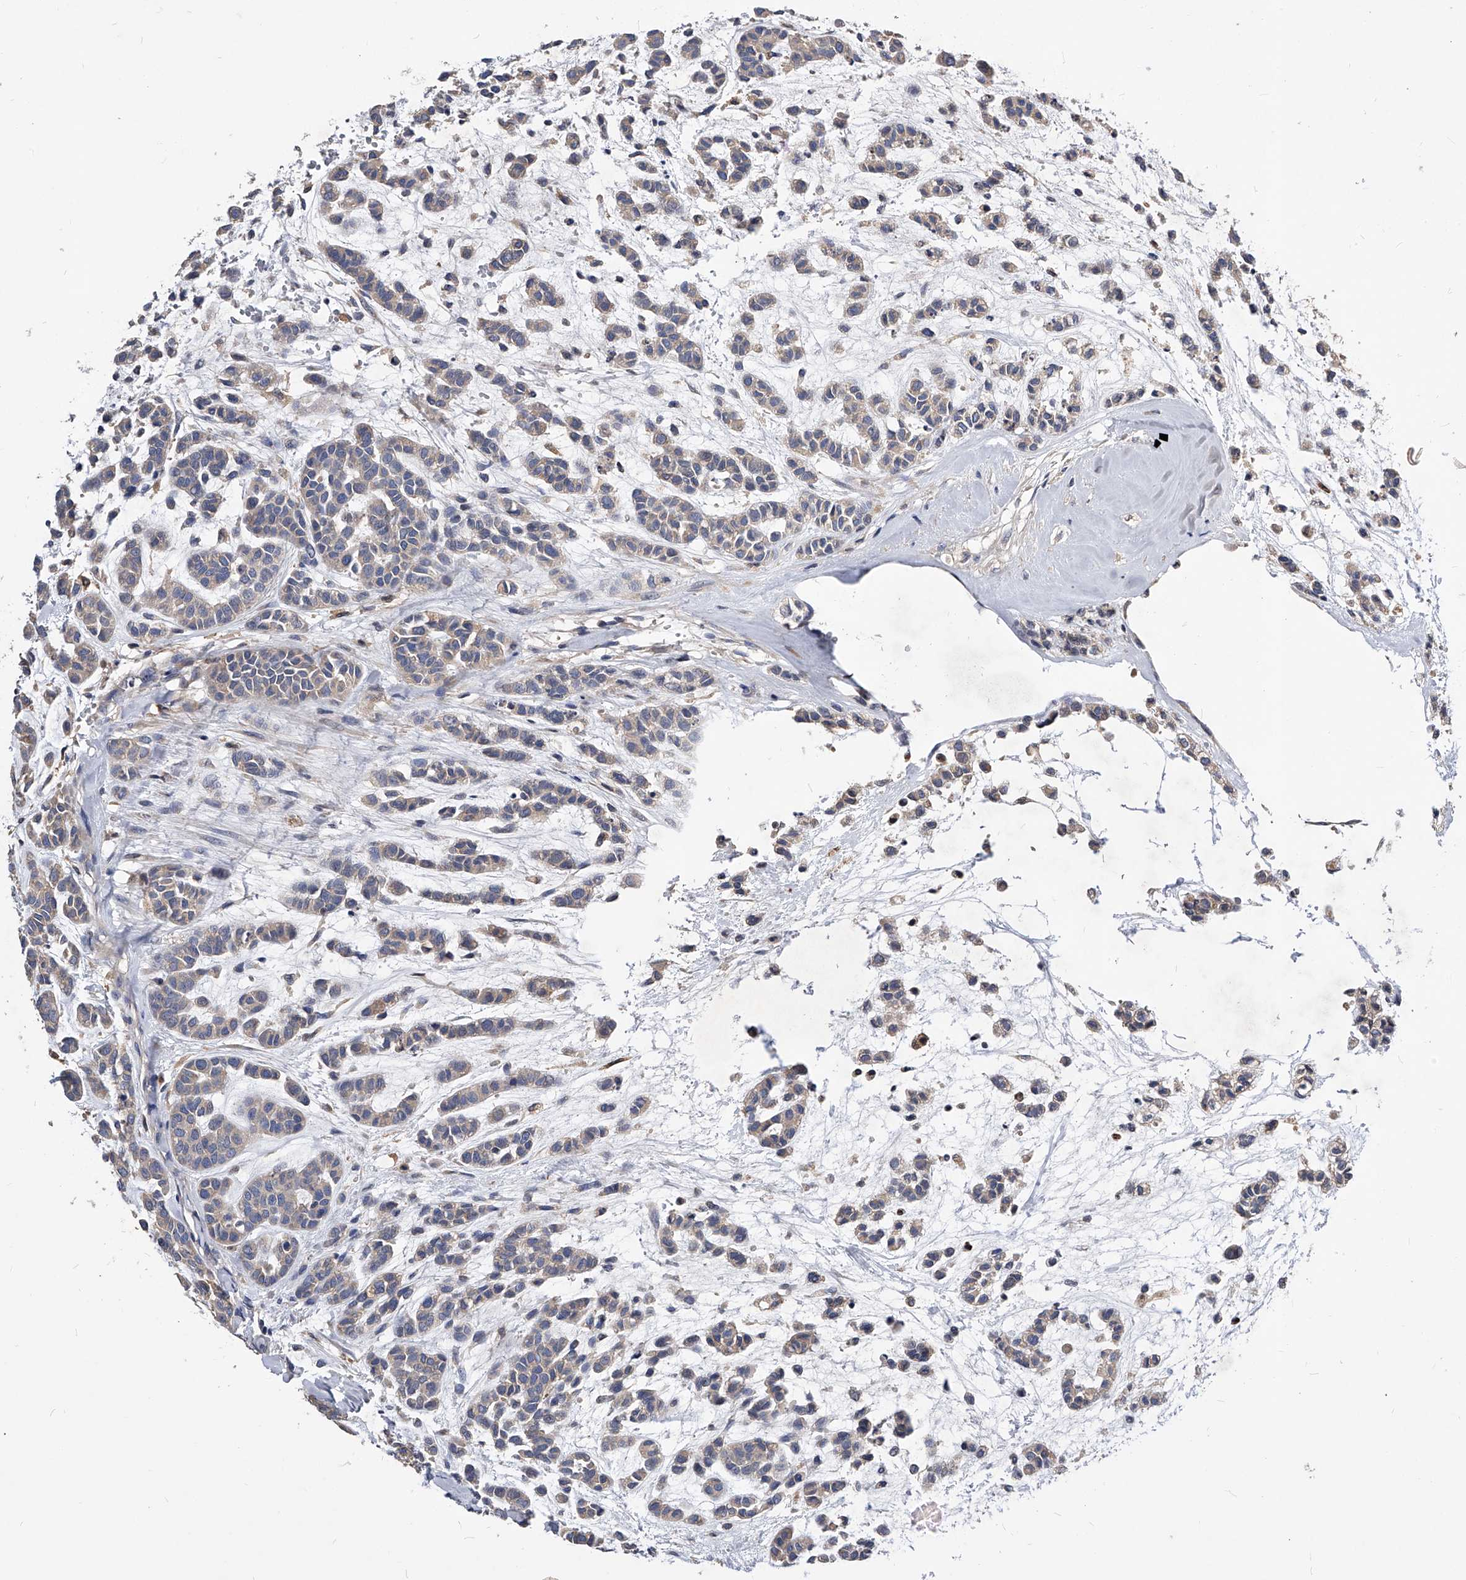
{"staining": {"intensity": "negative", "quantity": "none", "location": "none"}, "tissue": "head and neck cancer", "cell_type": "Tumor cells", "image_type": "cancer", "snomed": [{"axis": "morphology", "description": "Adenocarcinoma, NOS"}, {"axis": "morphology", "description": "Adenoma, NOS"}, {"axis": "topography", "description": "Head-Neck"}], "caption": "High magnification brightfield microscopy of head and neck adenoma stained with DAB (brown) and counterstained with hematoxylin (blue): tumor cells show no significant expression. (Stains: DAB (3,3'-diaminobenzidine) immunohistochemistry (IHC) with hematoxylin counter stain, Microscopy: brightfield microscopy at high magnification).", "gene": "ARL4C", "patient": {"sex": "female", "age": 55}}